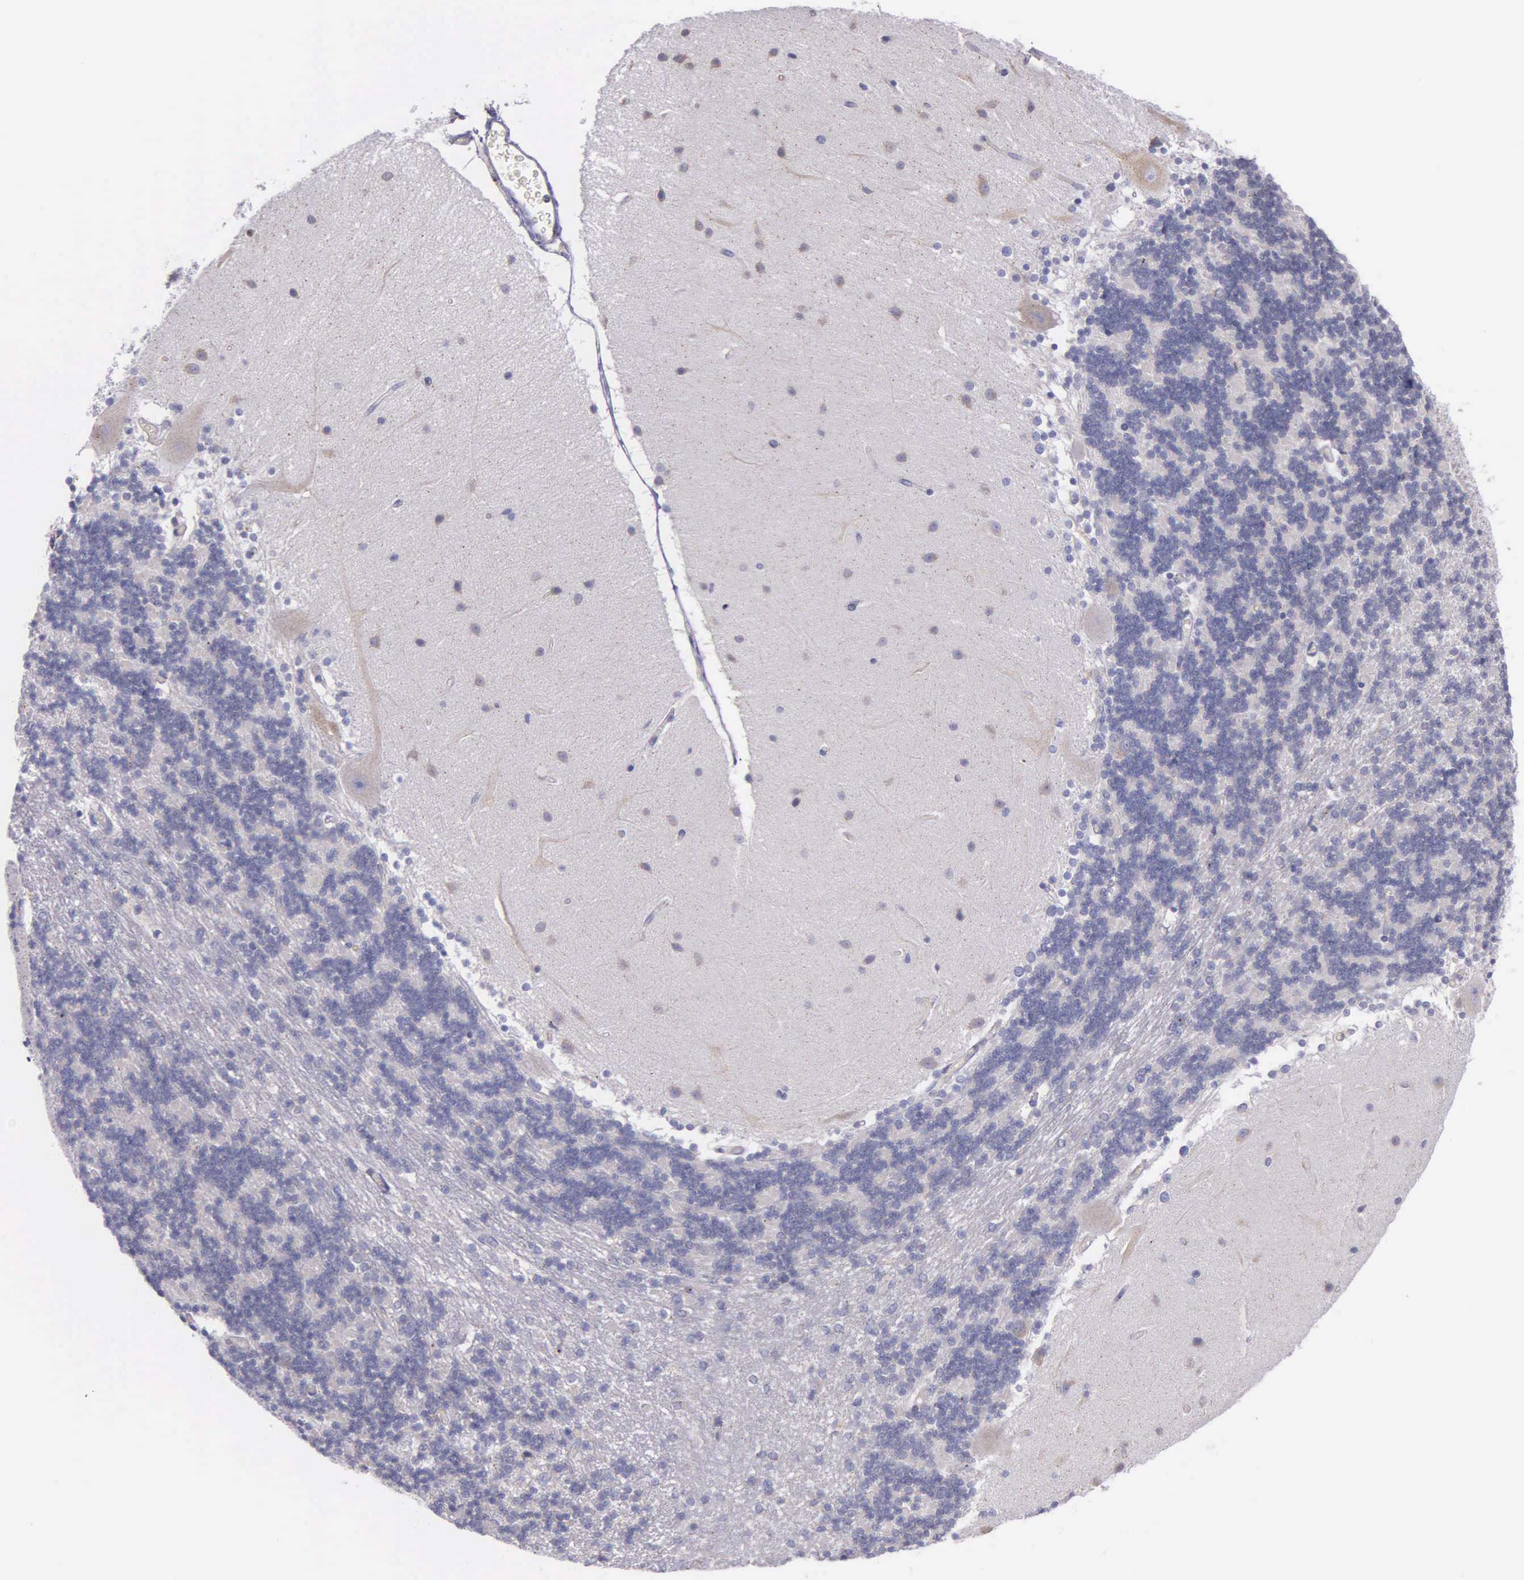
{"staining": {"intensity": "negative", "quantity": "none", "location": "none"}, "tissue": "cerebellum", "cell_type": "Cells in granular layer", "image_type": "normal", "snomed": [{"axis": "morphology", "description": "Normal tissue, NOS"}, {"axis": "topography", "description": "Cerebellum"}], "caption": "DAB immunohistochemical staining of benign human cerebellum demonstrates no significant expression in cells in granular layer.", "gene": "CTAGE15", "patient": {"sex": "female", "age": 54}}